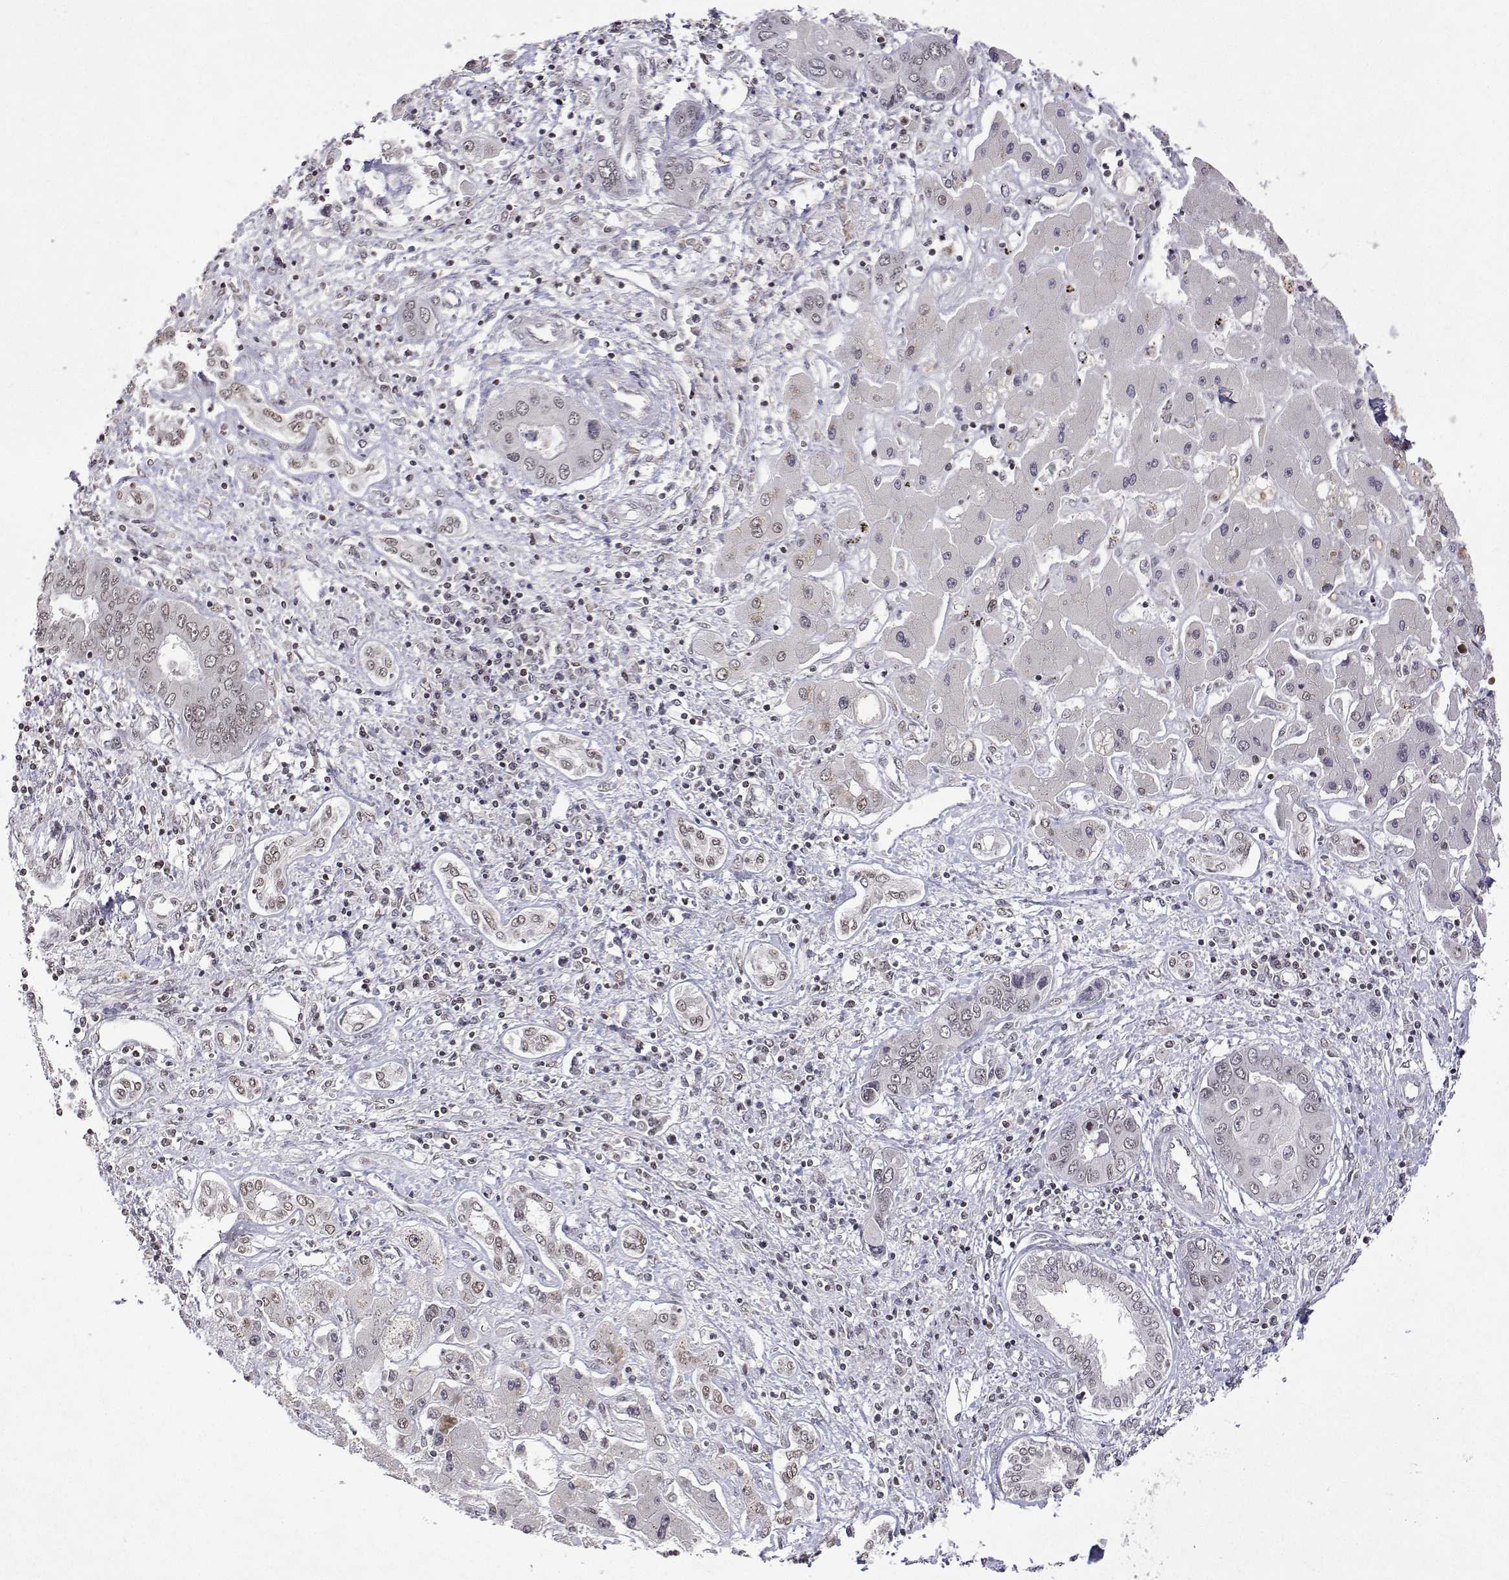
{"staining": {"intensity": "weak", "quantity": ">75%", "location": "nuclear"}, "tissue": "liver cancer", "cell_type": "Tumor cells", "image_type": "cancer", "snomed": [{"axis": "morphology", "description": "Cholangiocarcinoma"}, {"axis": "topography", "description": "Liver"}], "caption": "Immunohistochemical staining of liver cancer (cholangiocarcinoma) displays weak nuclear protein staining in about >75% of tumor cells.", "gene": "XPC", "patient": {"sex": "male", "age": 67}}